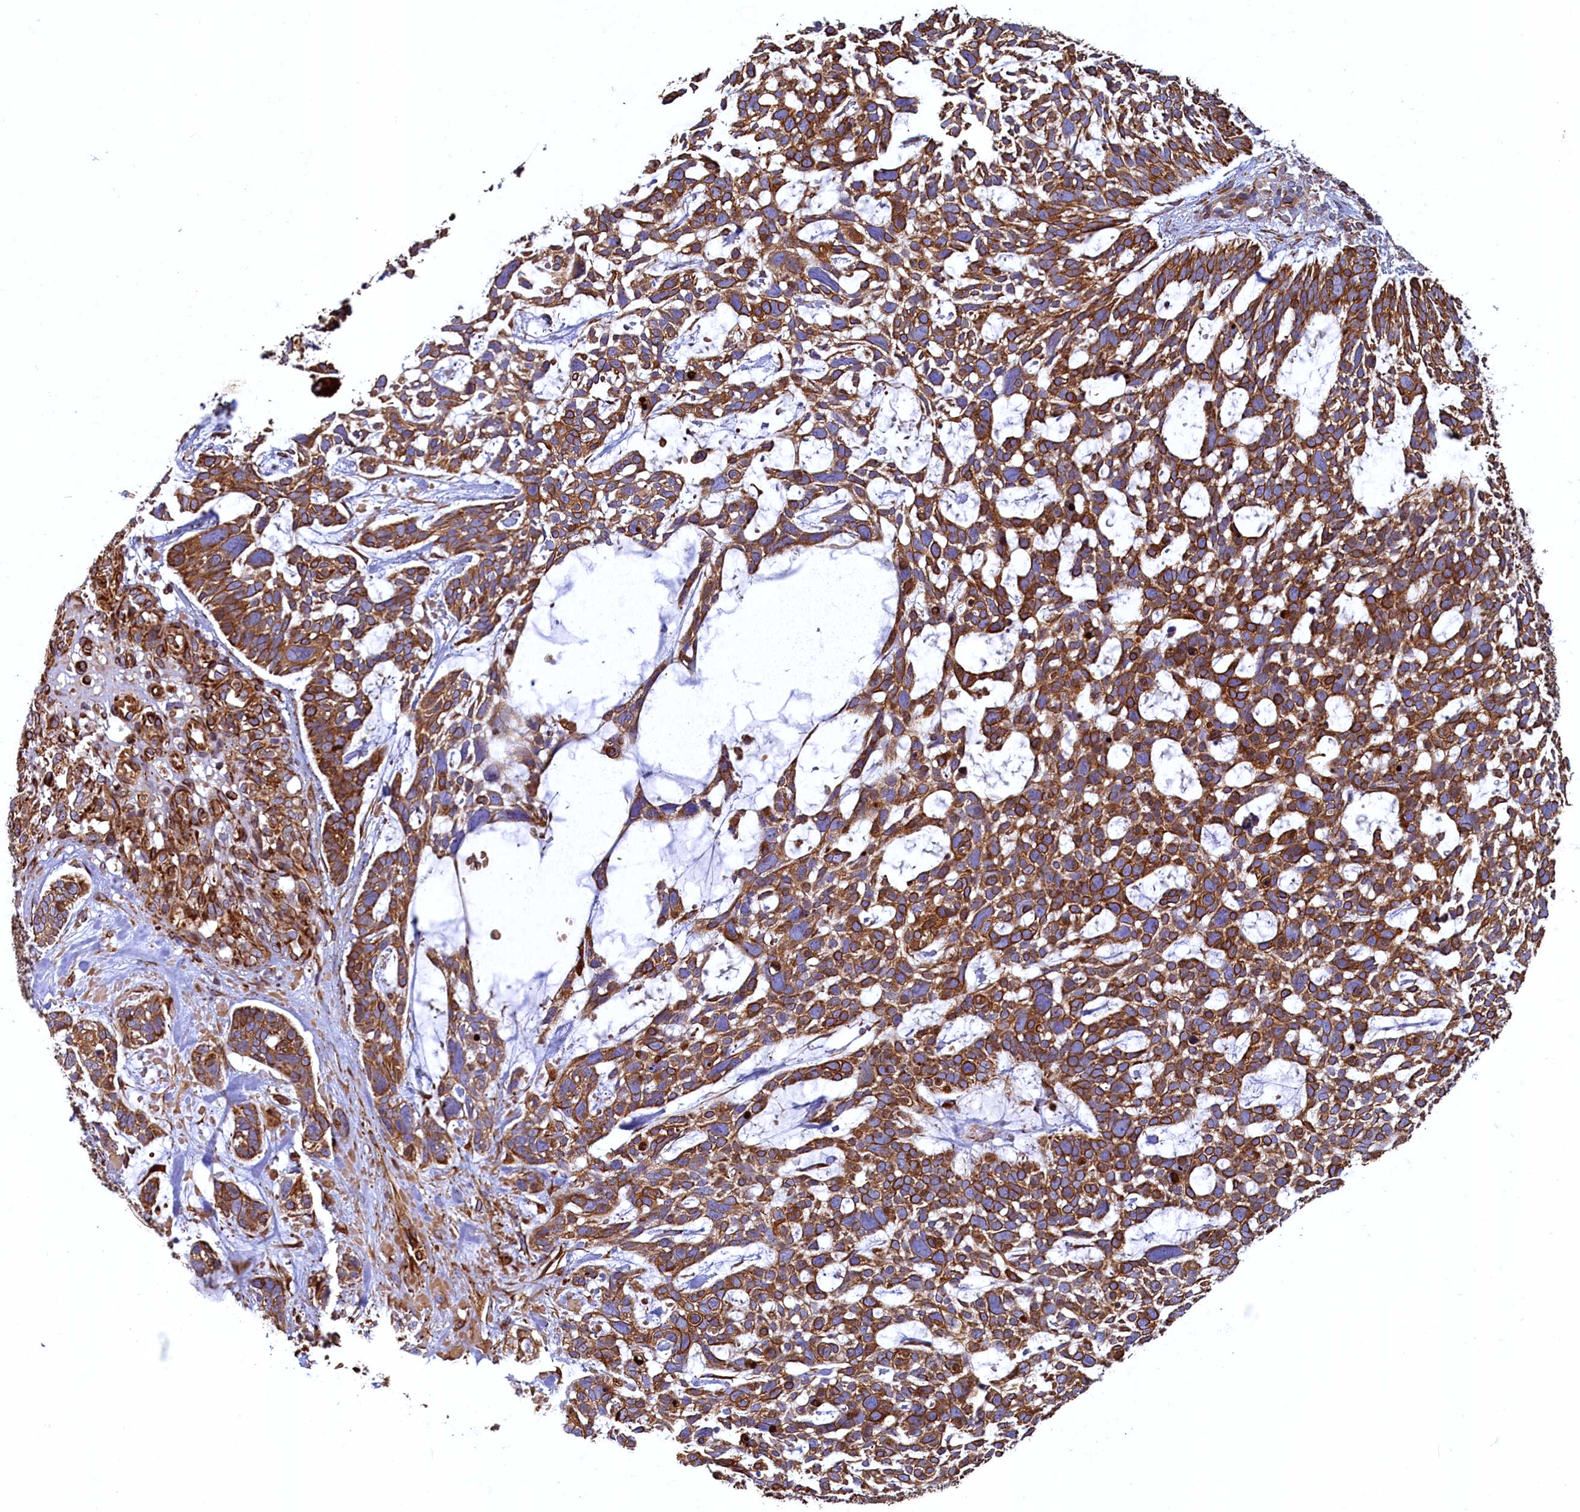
{"staining": {"intensity": "moderate", "quantity": ">75%", "location": "cytoplasmic/membranous"}, "tissue": "skin cancer", "cell_type": "Tumor cells", "image_type": "cancer", "snomed": [{"axis": "morphology", "description": "Basal cell carcinoma"}, {"axis": "topography", "description": "Skin"}], "caption": "Moderate cytoplasmic/membranous positivity for a protein is present in approximately >75% of tumor cells of skin cancer (basal cell carcinoma) using IHC.", "gene": "LRRC57", "patient": {"sex": "male", "age": 88}}